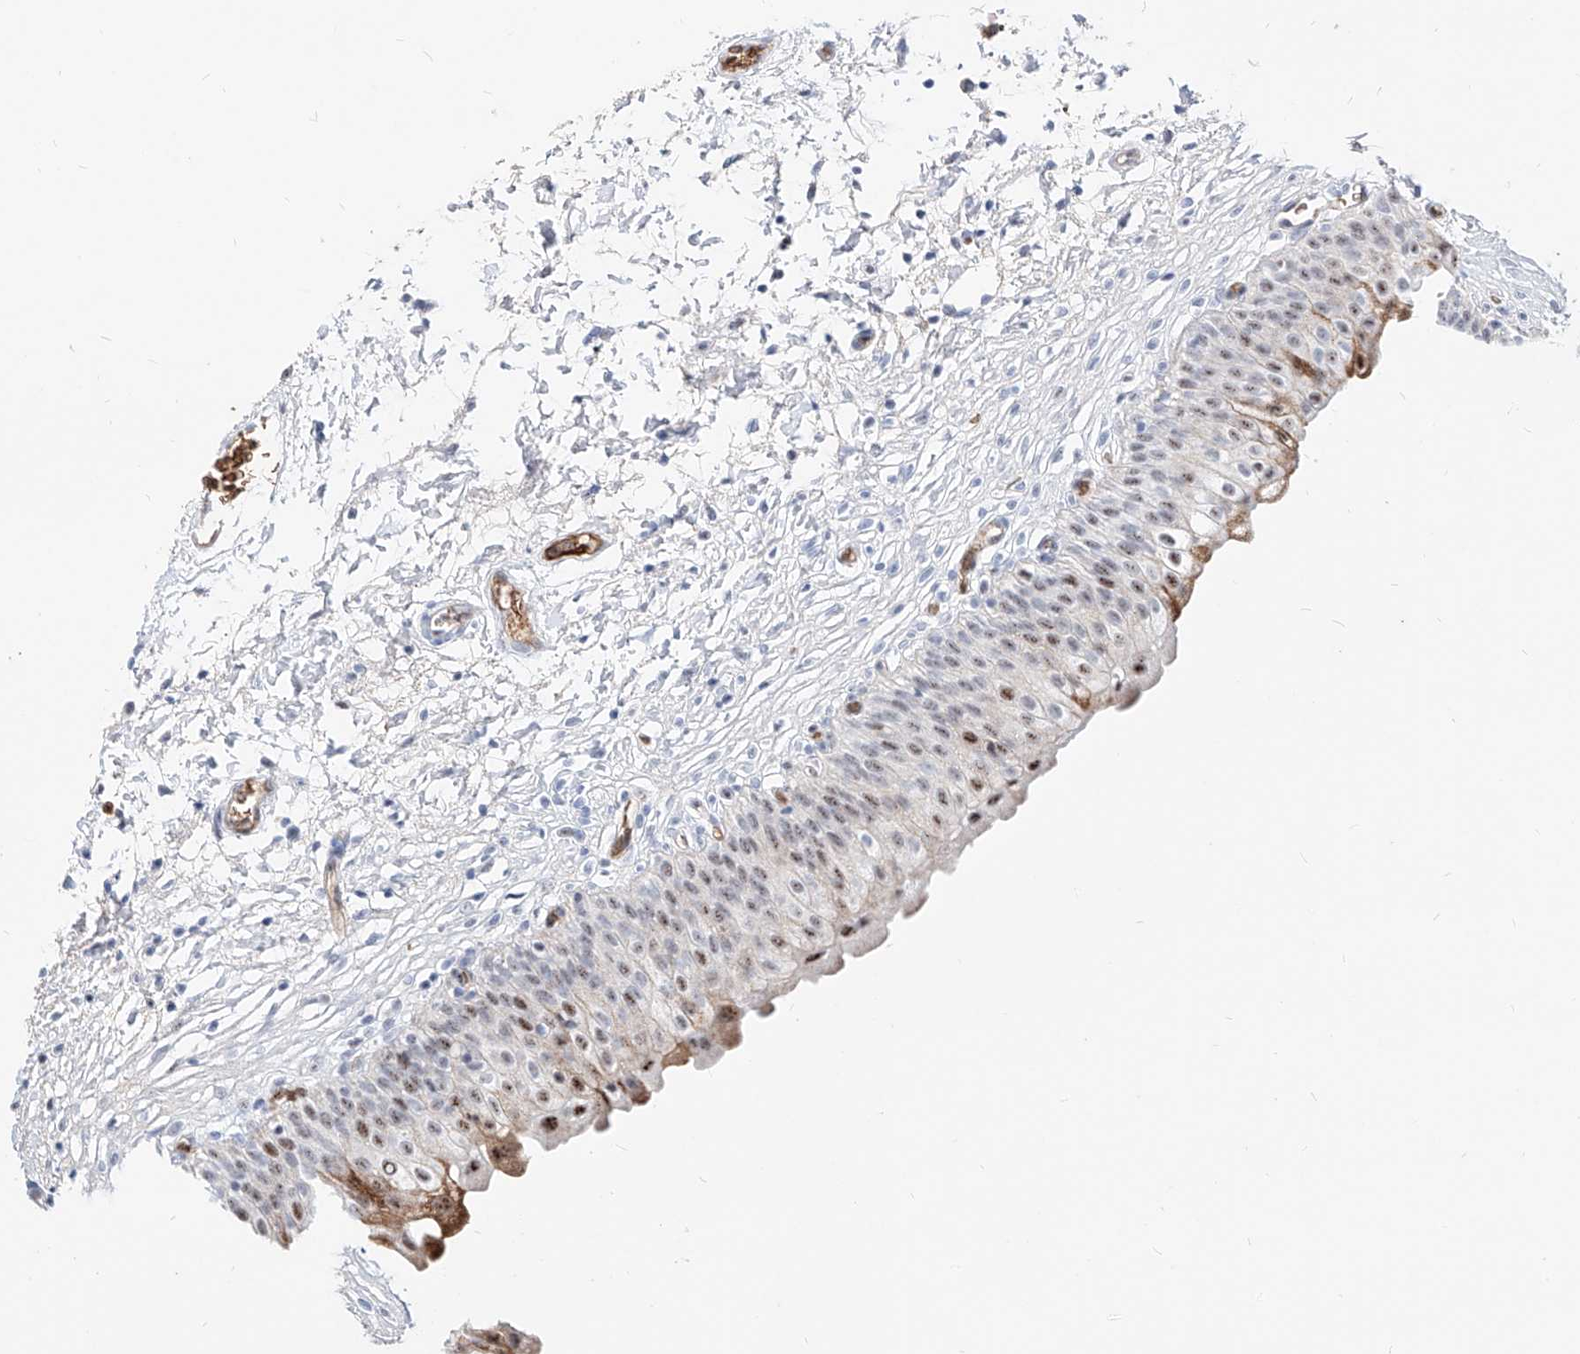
{"staining": {"intensity": "moderate", "quantity": ">75%", "location": "nuclear"}, "tissue": "urinary bladder", "cell_type": "Urothelial cells", "image_type": "normal", "snomed": [{"axis": "morphology", "description": "Normal tissue, NOS"}, {"axis": "topography", "description": "Urinary bladder"}], "caption": "This micrograph demonstrates IHC staining of benign urinary bladder, with medium moderate nuclear staining in about >75% of urothelial cells.", "gene": "ZFP42", "patient": {"sex": "male", "age": 55}}